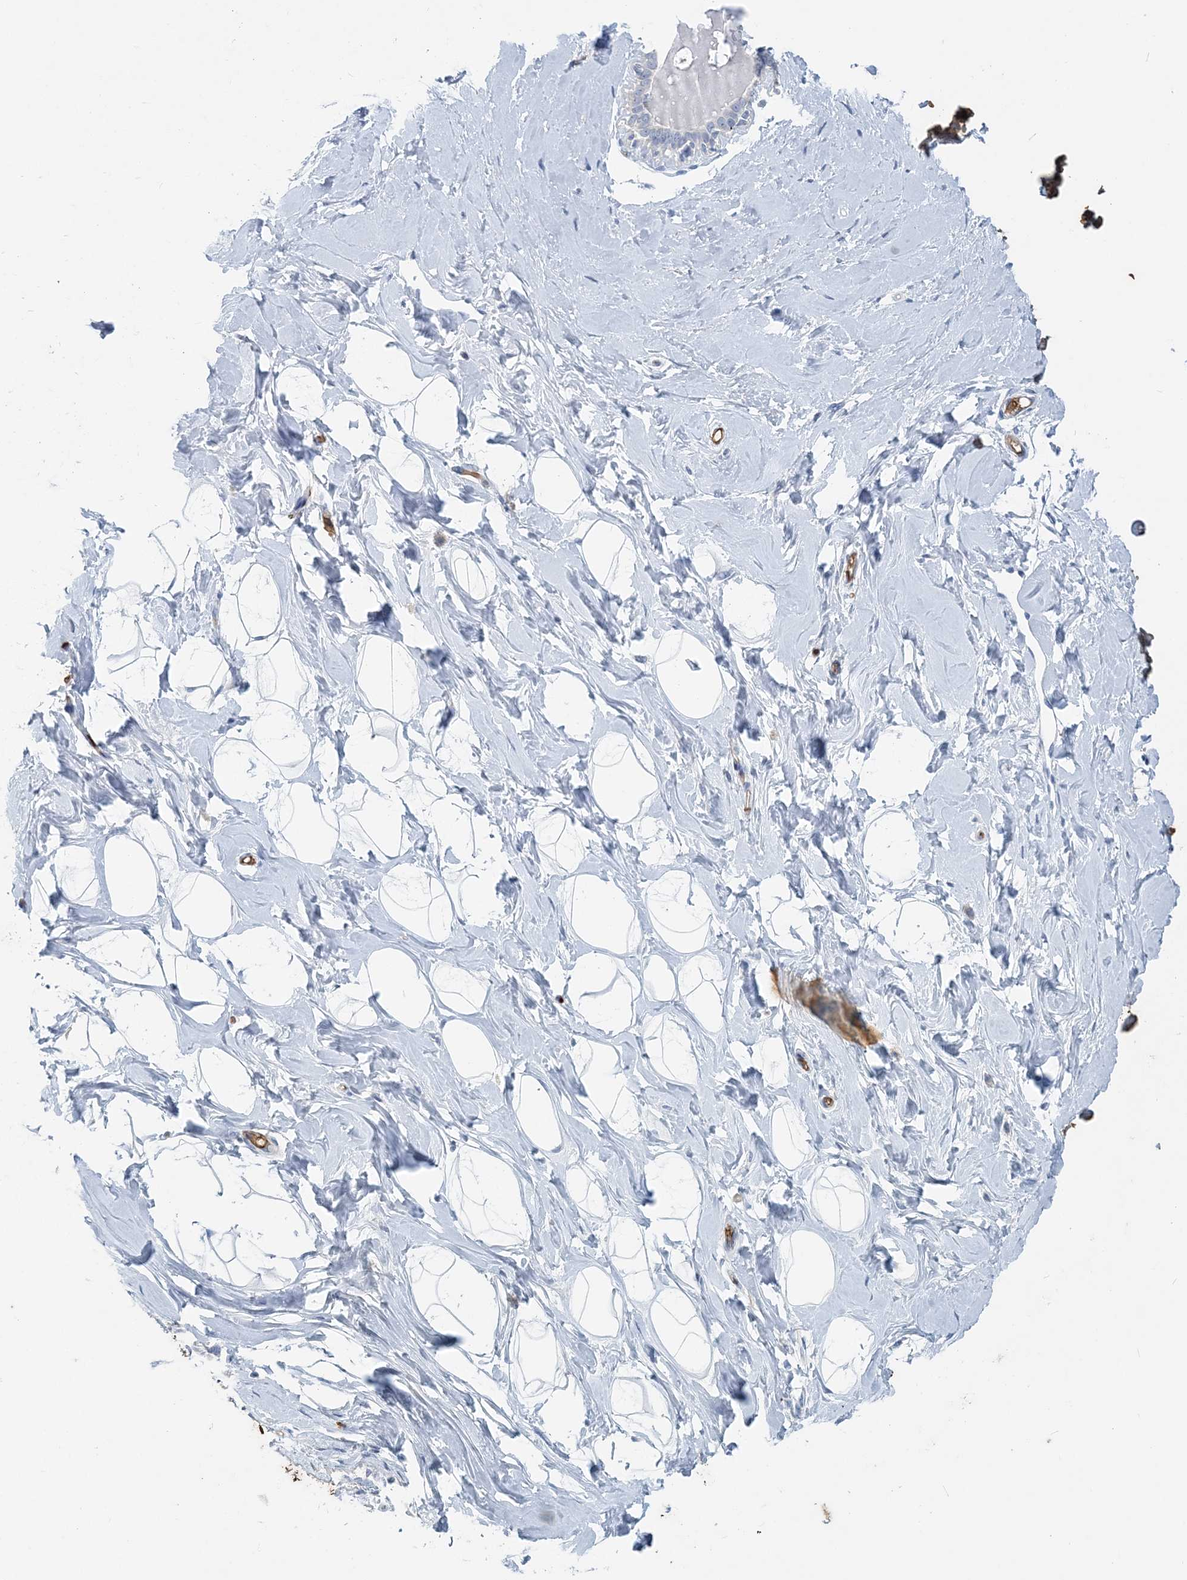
{"staining": {"intensity": "negative", "quantity": "none", "location": "none"}, "tissue": "breast", "cell_type": "Adipocytes", "image_type": "normal", "snomed": [{"axis": "morphology", "description": "Normal tissue, NOS"}, {"axis": "morphology", "description": "Adenoma, NOS"}, {"axis": "topography", "description": "Breast"}], "caption": "Breast was stained to show a protein in brown. There is no significant expression in adipocytes. The staining is performed using DAB brown chromogen with nuclei counter-stained in using hematoxylin.", "gene": "HBD", "patient": {"sex": "female", "age": 23}}